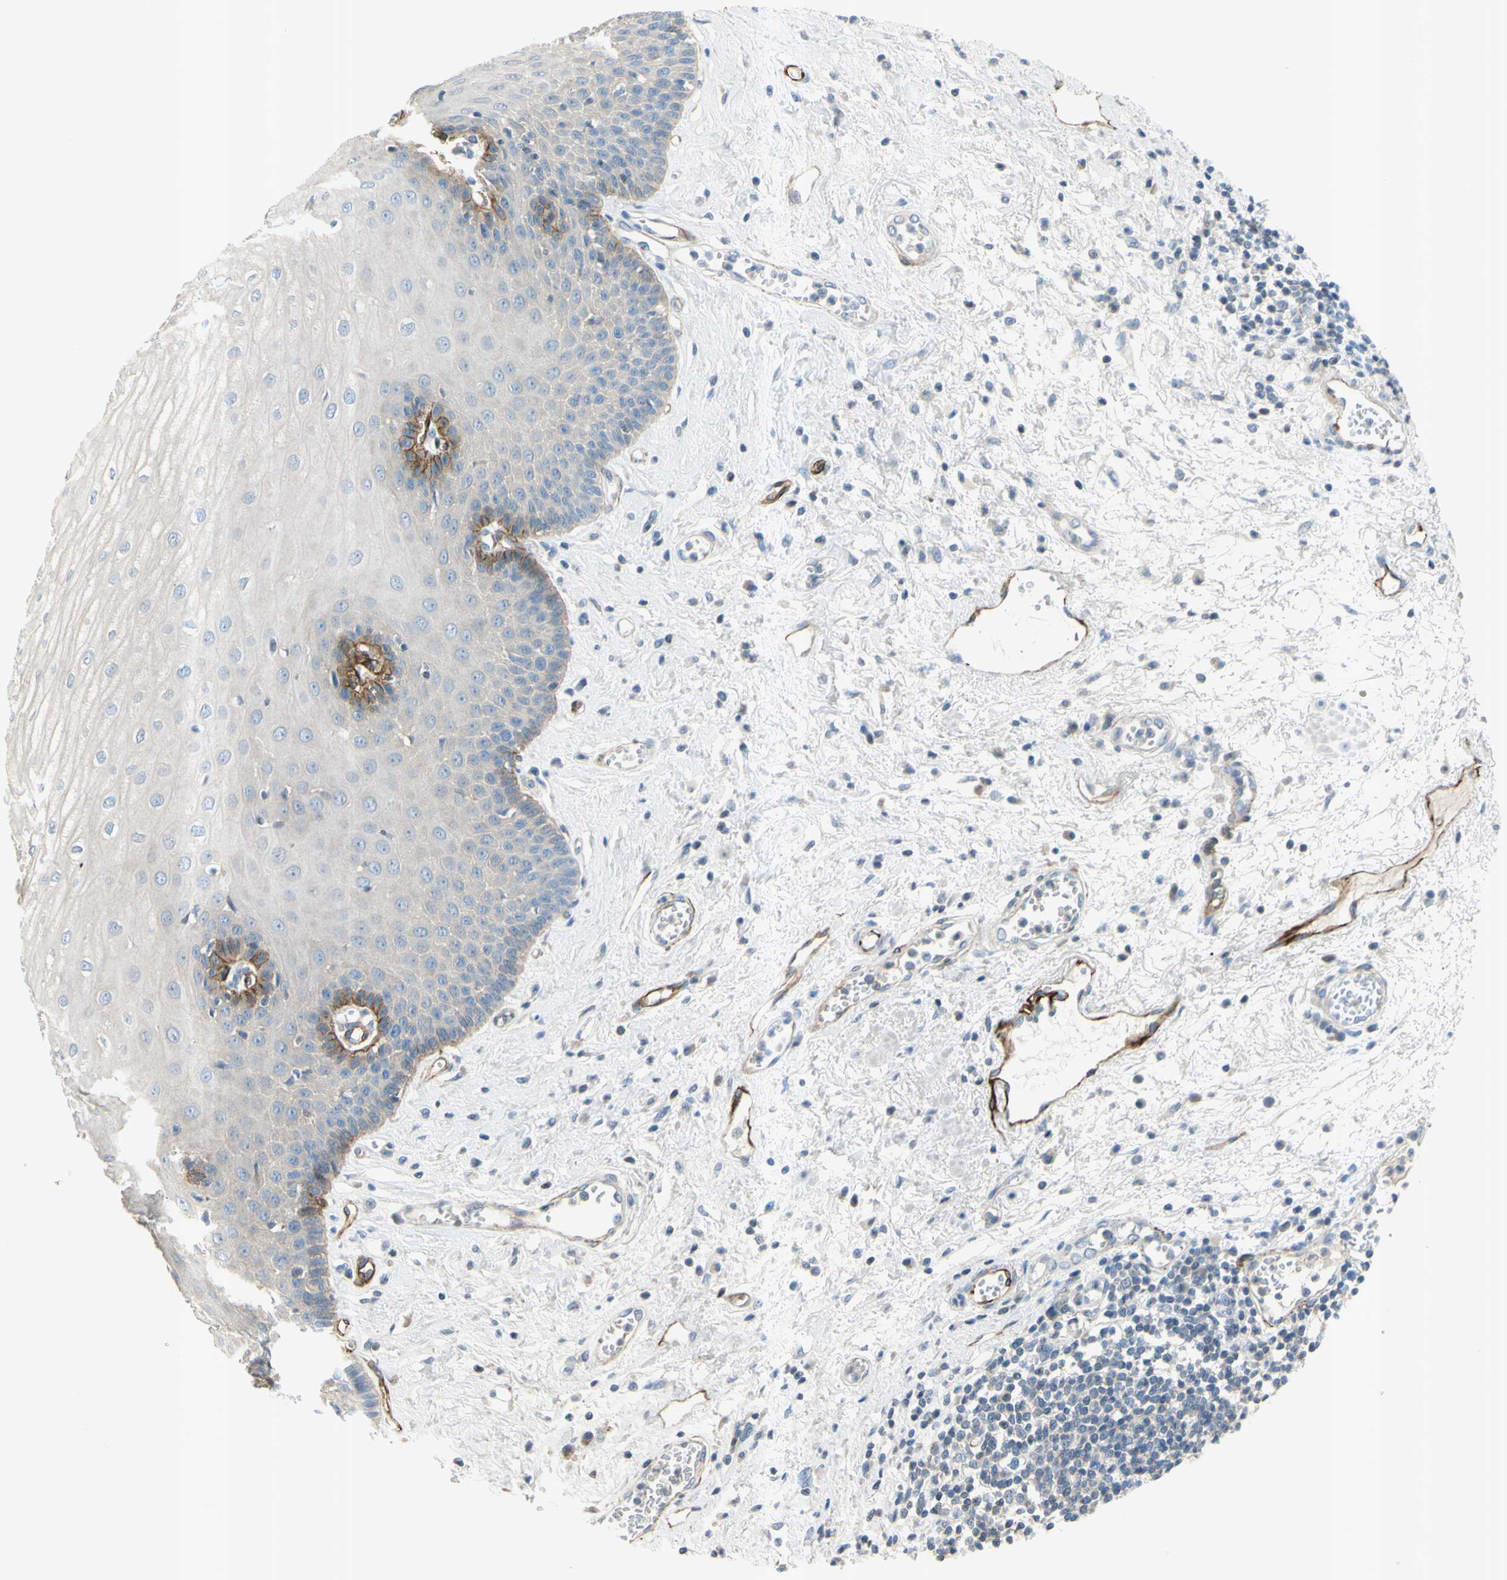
{"staining": {"intensity": "moderate", "quantity": "<25%", "location": "cytoplasmic/membranous"}, "tissue": "esophagus", "cell_type": "Squamous epithelial cells", "image_type": "normal", "snomed": [{"axis": "morphology", "description": "Normal tissue, NOS"}, {"axis": "morphology", "description": "Squamous cell carcinoma, NOS"}, {"axis": "topography", "description": "Esophagus"}], "caption": "Immunohistochemical staining of unremarkable esophagus demonstrates low levels of moderate cytoplasmic/membranous positivity in about <25% of squamous epithelial cells.", "gene": "PRRG2", "patient": {"sex": "male", "age": 65}}